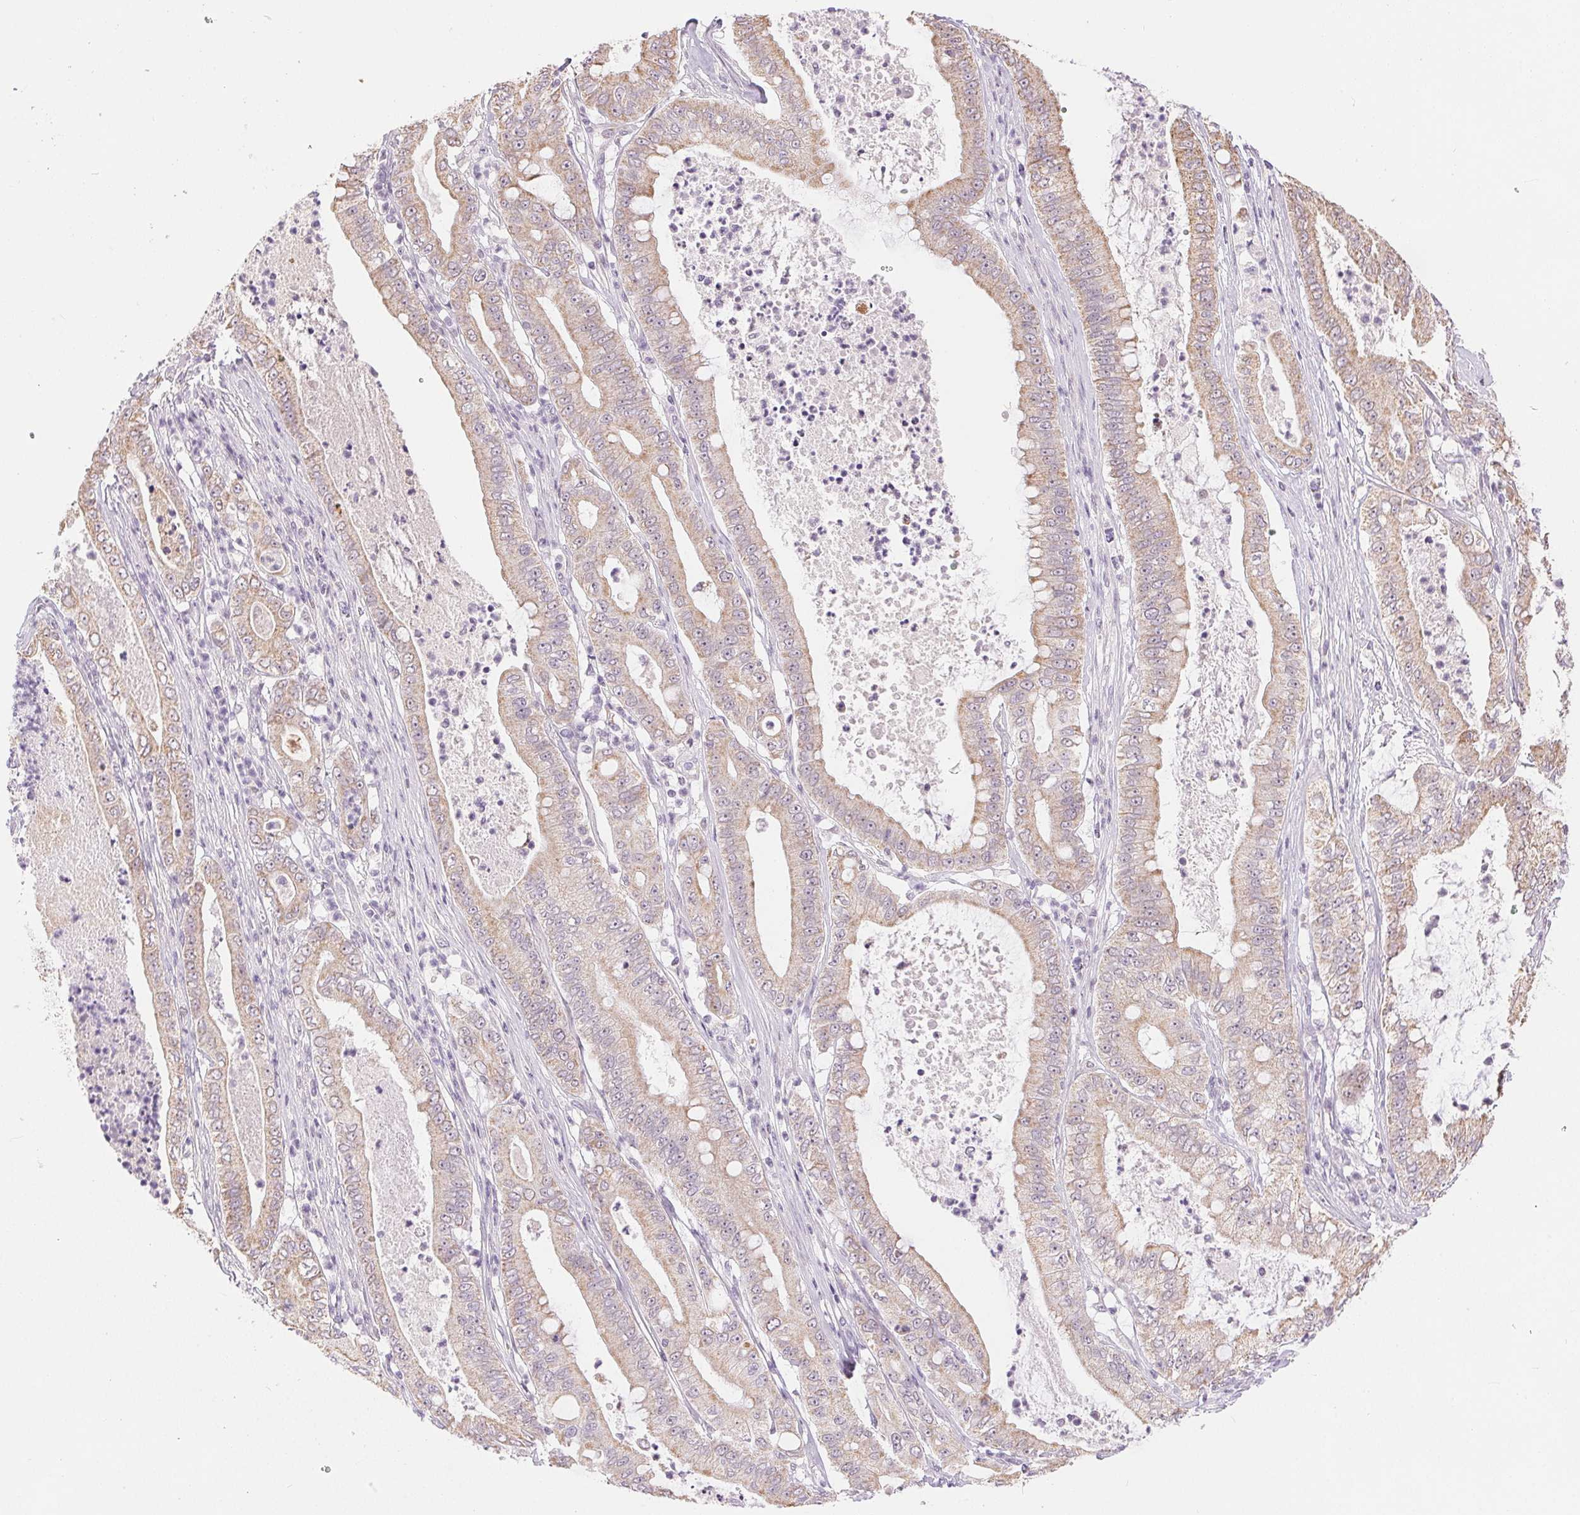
{"staining": {"intensity": "weak", "quantity": ">75%", "location": "cytoplasmic/membranous"}, "tissue": "pancreatic cancer", "cell_type": "Tumor cells", "image_type": "cancer", "snomed": [{"axis": "morphology", "description": "Adenocarcinoma, NOS"}, {"axis": "topography", "description": "Pancreas"}], "caption": "Immunohistochemistry of pancreatic adenocarcinoma shows low levels of weak cytoplasmic/membranous expression in about >75% of tumor cells.", "gene": "POU2F2", "patient": {"sex": "male", "age": 71}}